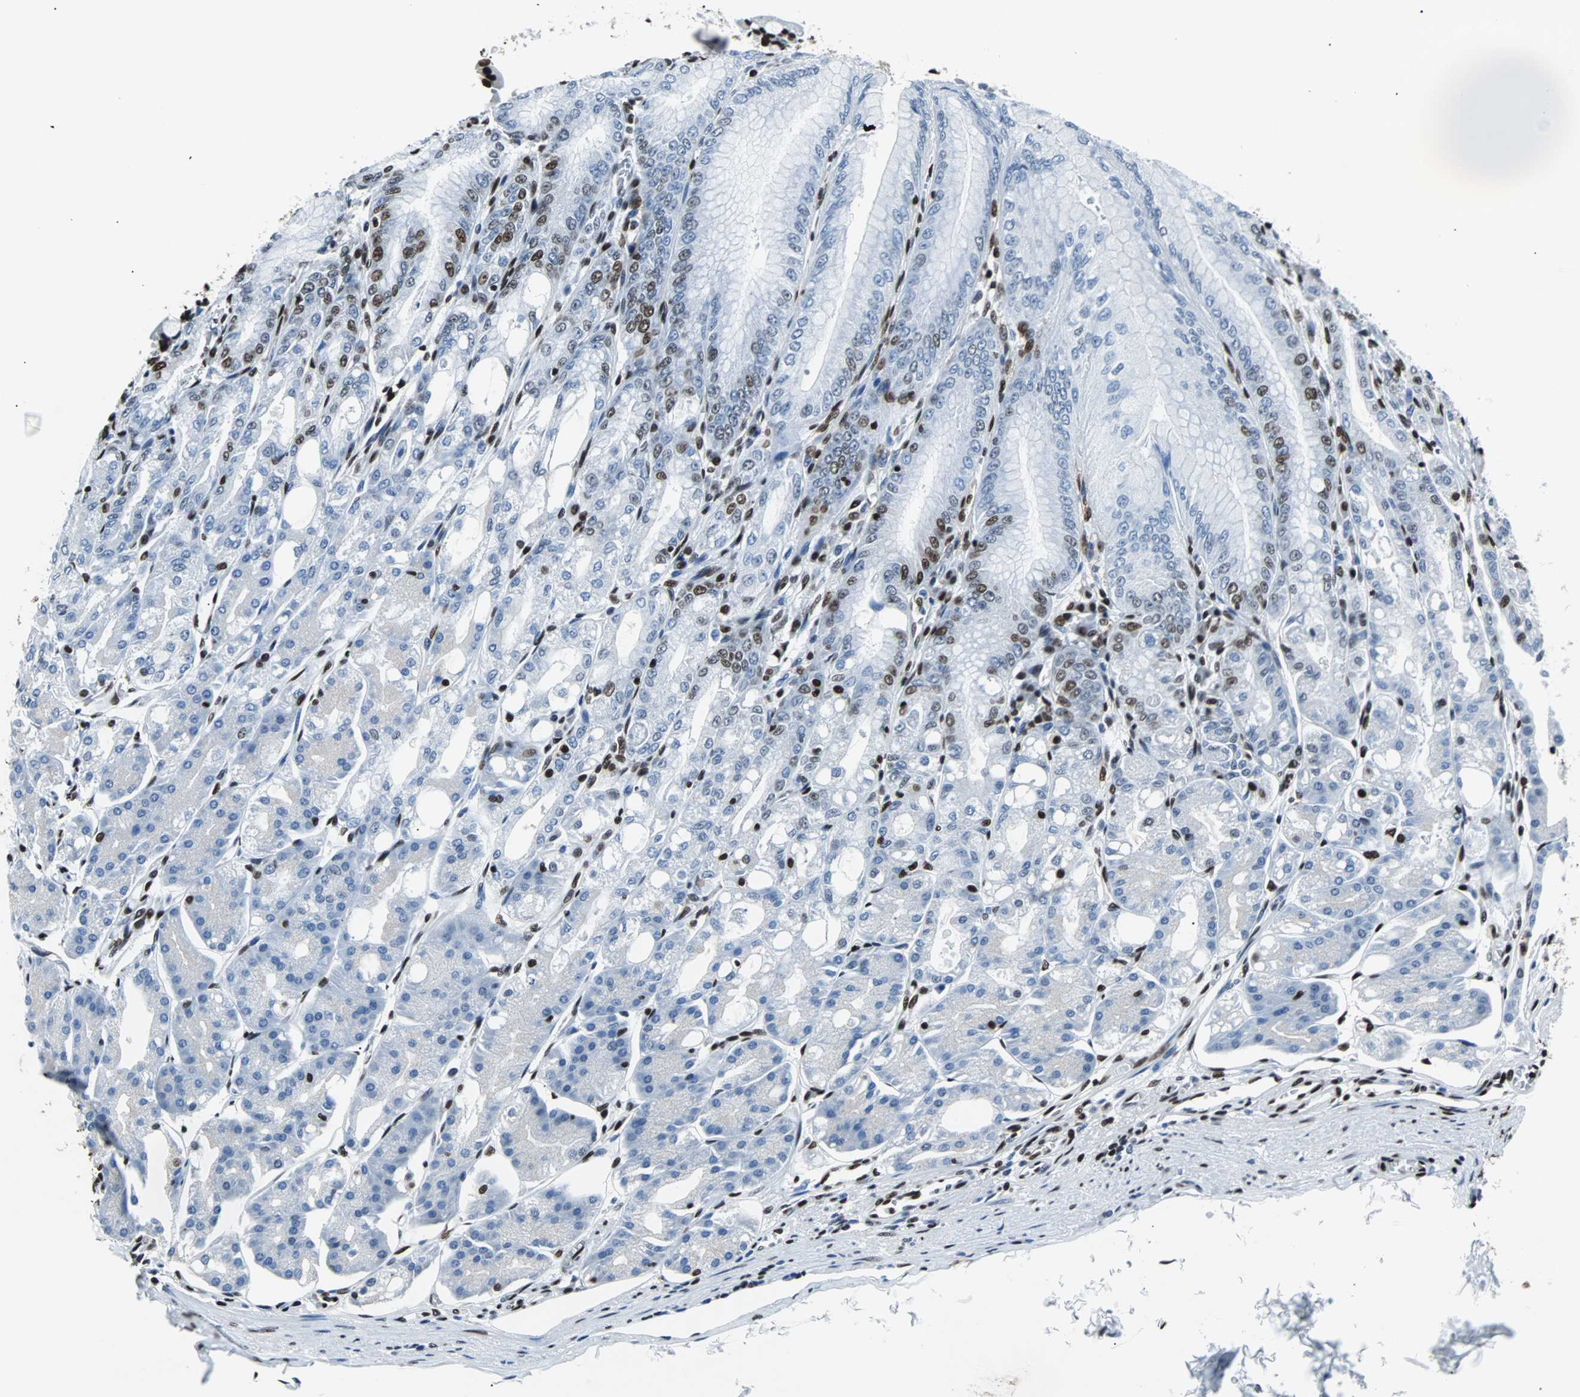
{"staining": {"intensity": "strong", "quantity": "25%-75%", "location": "nuclear"}, "tissue": "stomach", "cell_type": "Glandular cells", "image_type": "normal", "snomed": [{"axis": "morphology", "description": "Normal tissue, NOS"}, {"axis": "topography", "description": "Stomach, lower"}], "caption": "Immunohistochemical staining of normal stomach shows strong nuclear protein expression in about 25%-75% of glandular cells. (brown staining indicates protein expression, while blue staining denotes nuclei).", "gene": "FUBP1", "patient": {"sex": "male", "age": 71}}